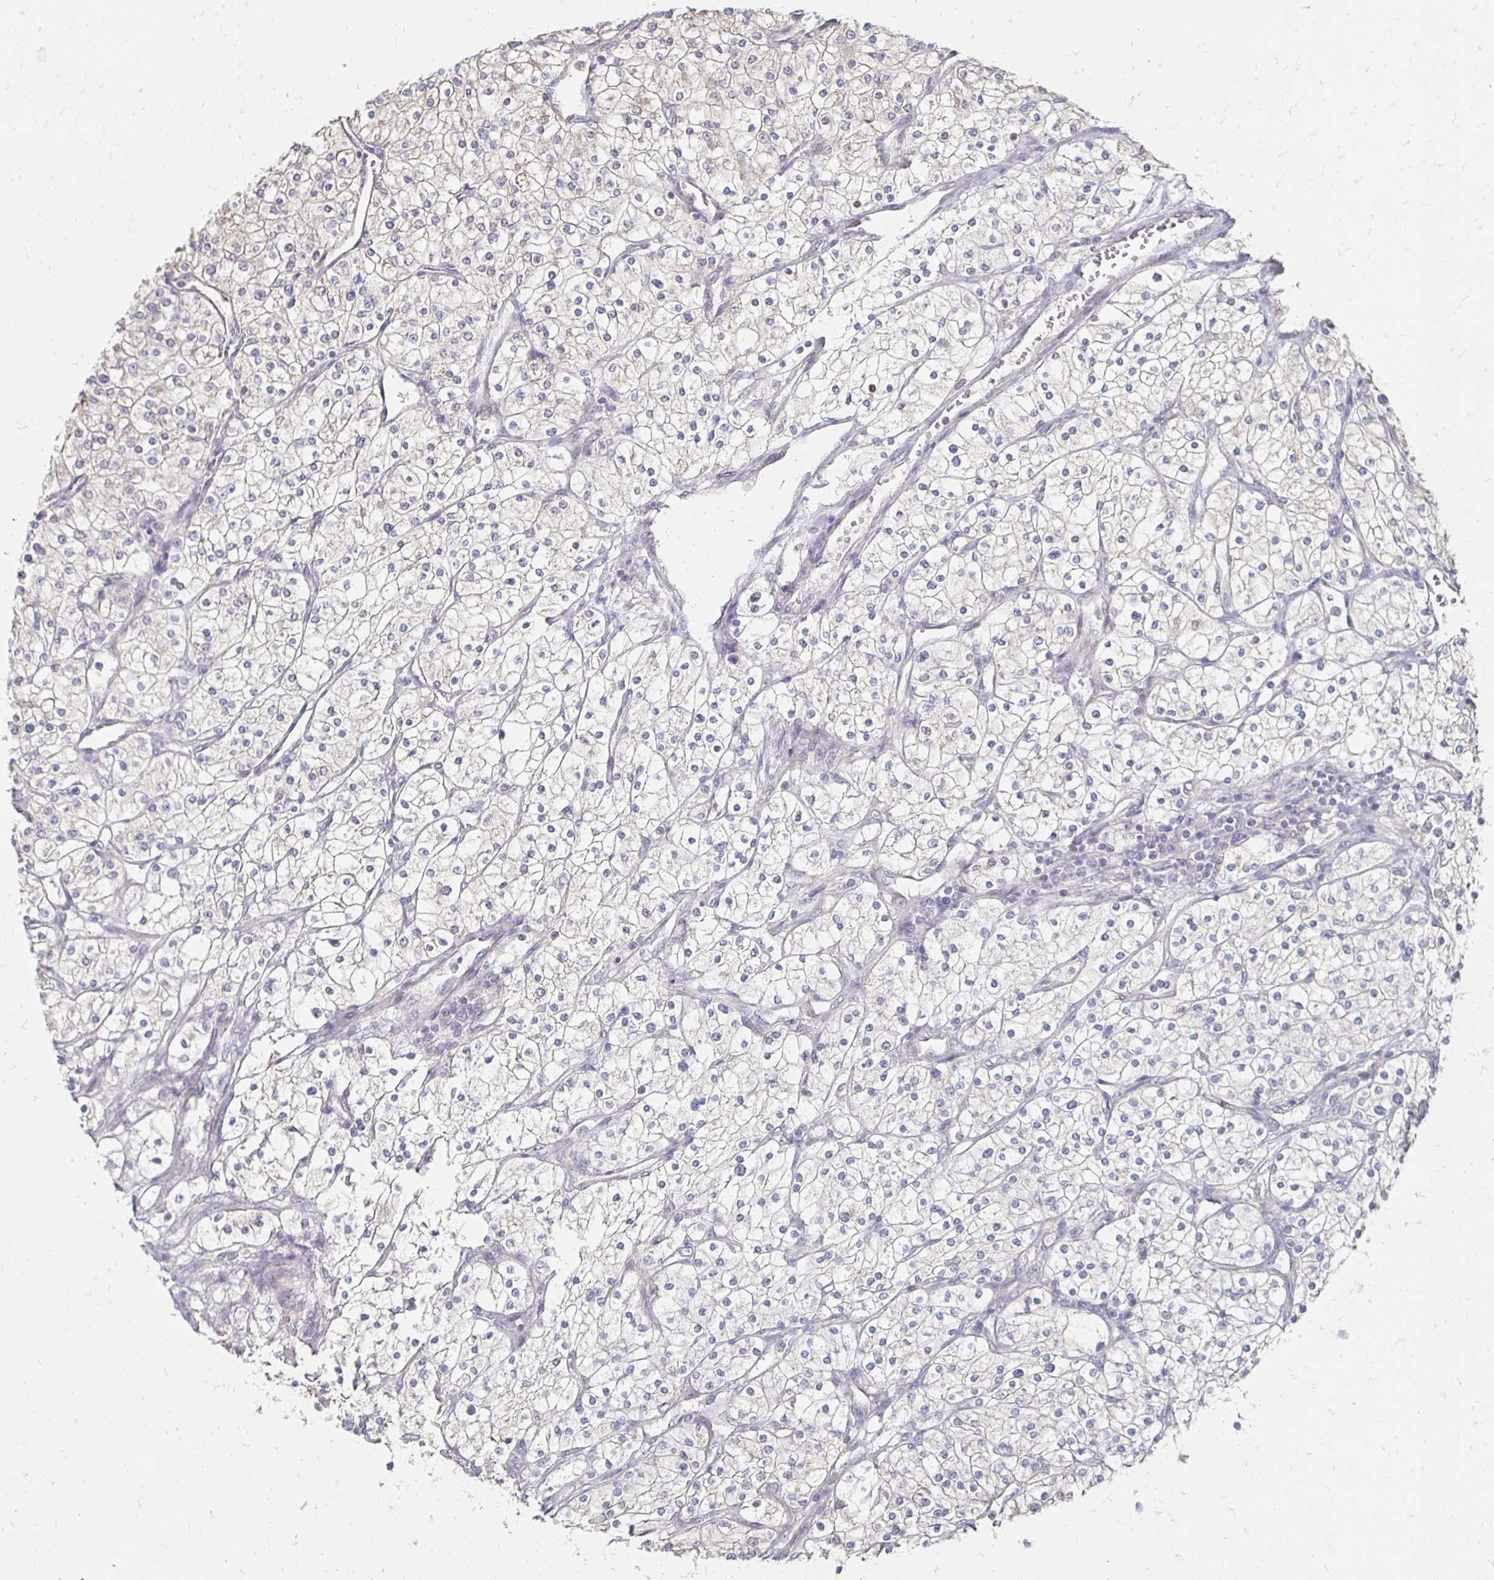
{"staining": {"intensity": "negative", "quantity": "none", "location": "none"}, "tissue": "renal cancer", "cell_type": "Tumor cells", "image_type": "cancer", "snomed": [{"axis": "morphology", "description": "Adenocarcinoma, NOS"}, {"axis": "topography", "description": "Kidney"}], "caption": "Immunohistochemical staining of adenocarcinoma (renal) reveals no significant staining in tumor cells.", "gene": "ZNF727", "patient": {"sex": "male", "age": 80}}